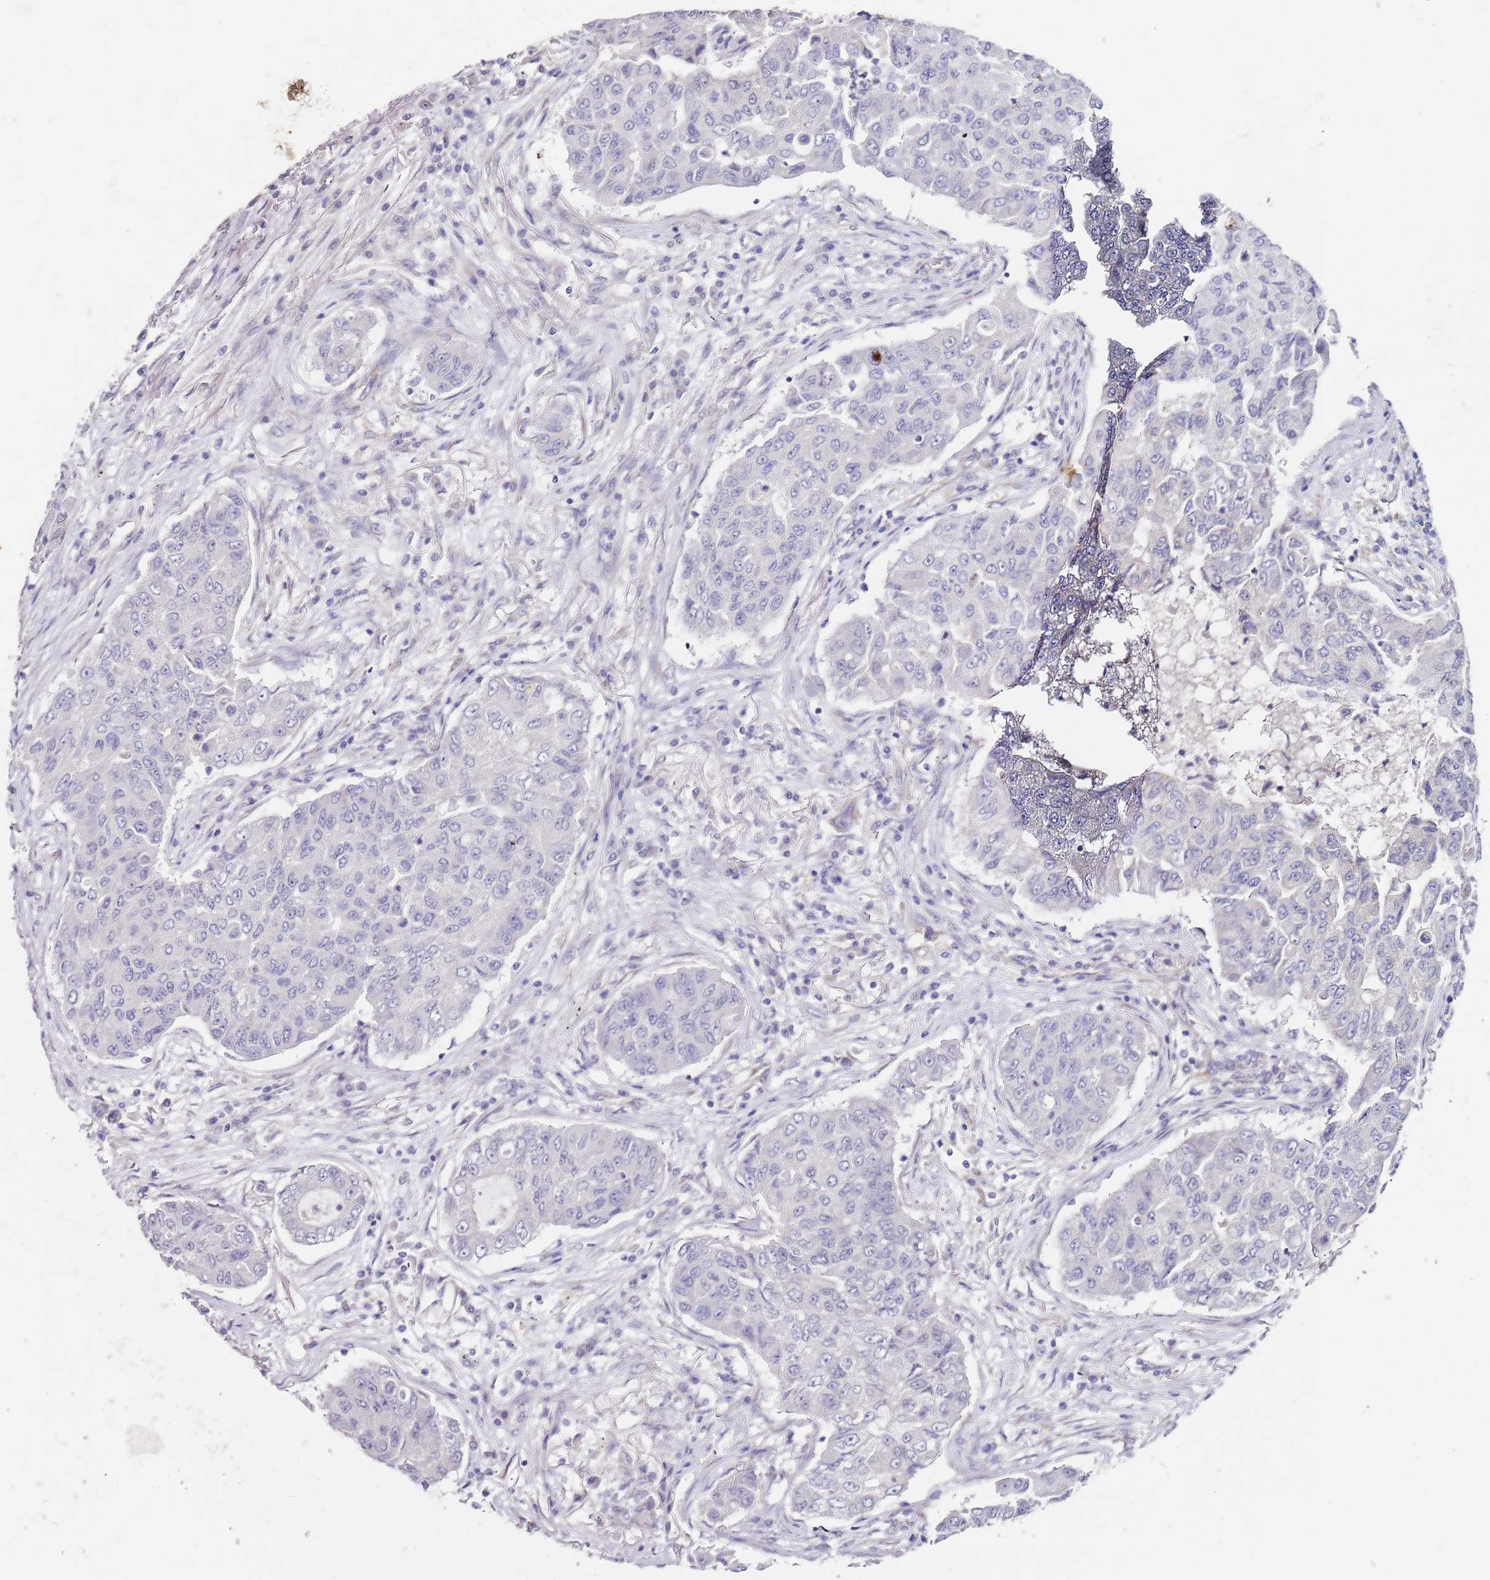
{"staining": {"intensity": "negative", "quantity": "none", "location": "none"}, "tissue": "lung cancer", "cell_type": "Tumor cells", "image_type": "cancer", "snomed": [{"axis": "morphology", "description": "Squamous cell carcinoma, NOS"}, {"axis": "topography", "description": "Lung"}], "caption": "High magnification brightfield microscopy of lung cancer (squamous cell carcinoma) stained with DAB (brown) and counterstained with hematoxylin (blue): tumor cells show no significant positivity.", "gene": "TBC1D9", "patient": {"sex": "male", "age": 74}}